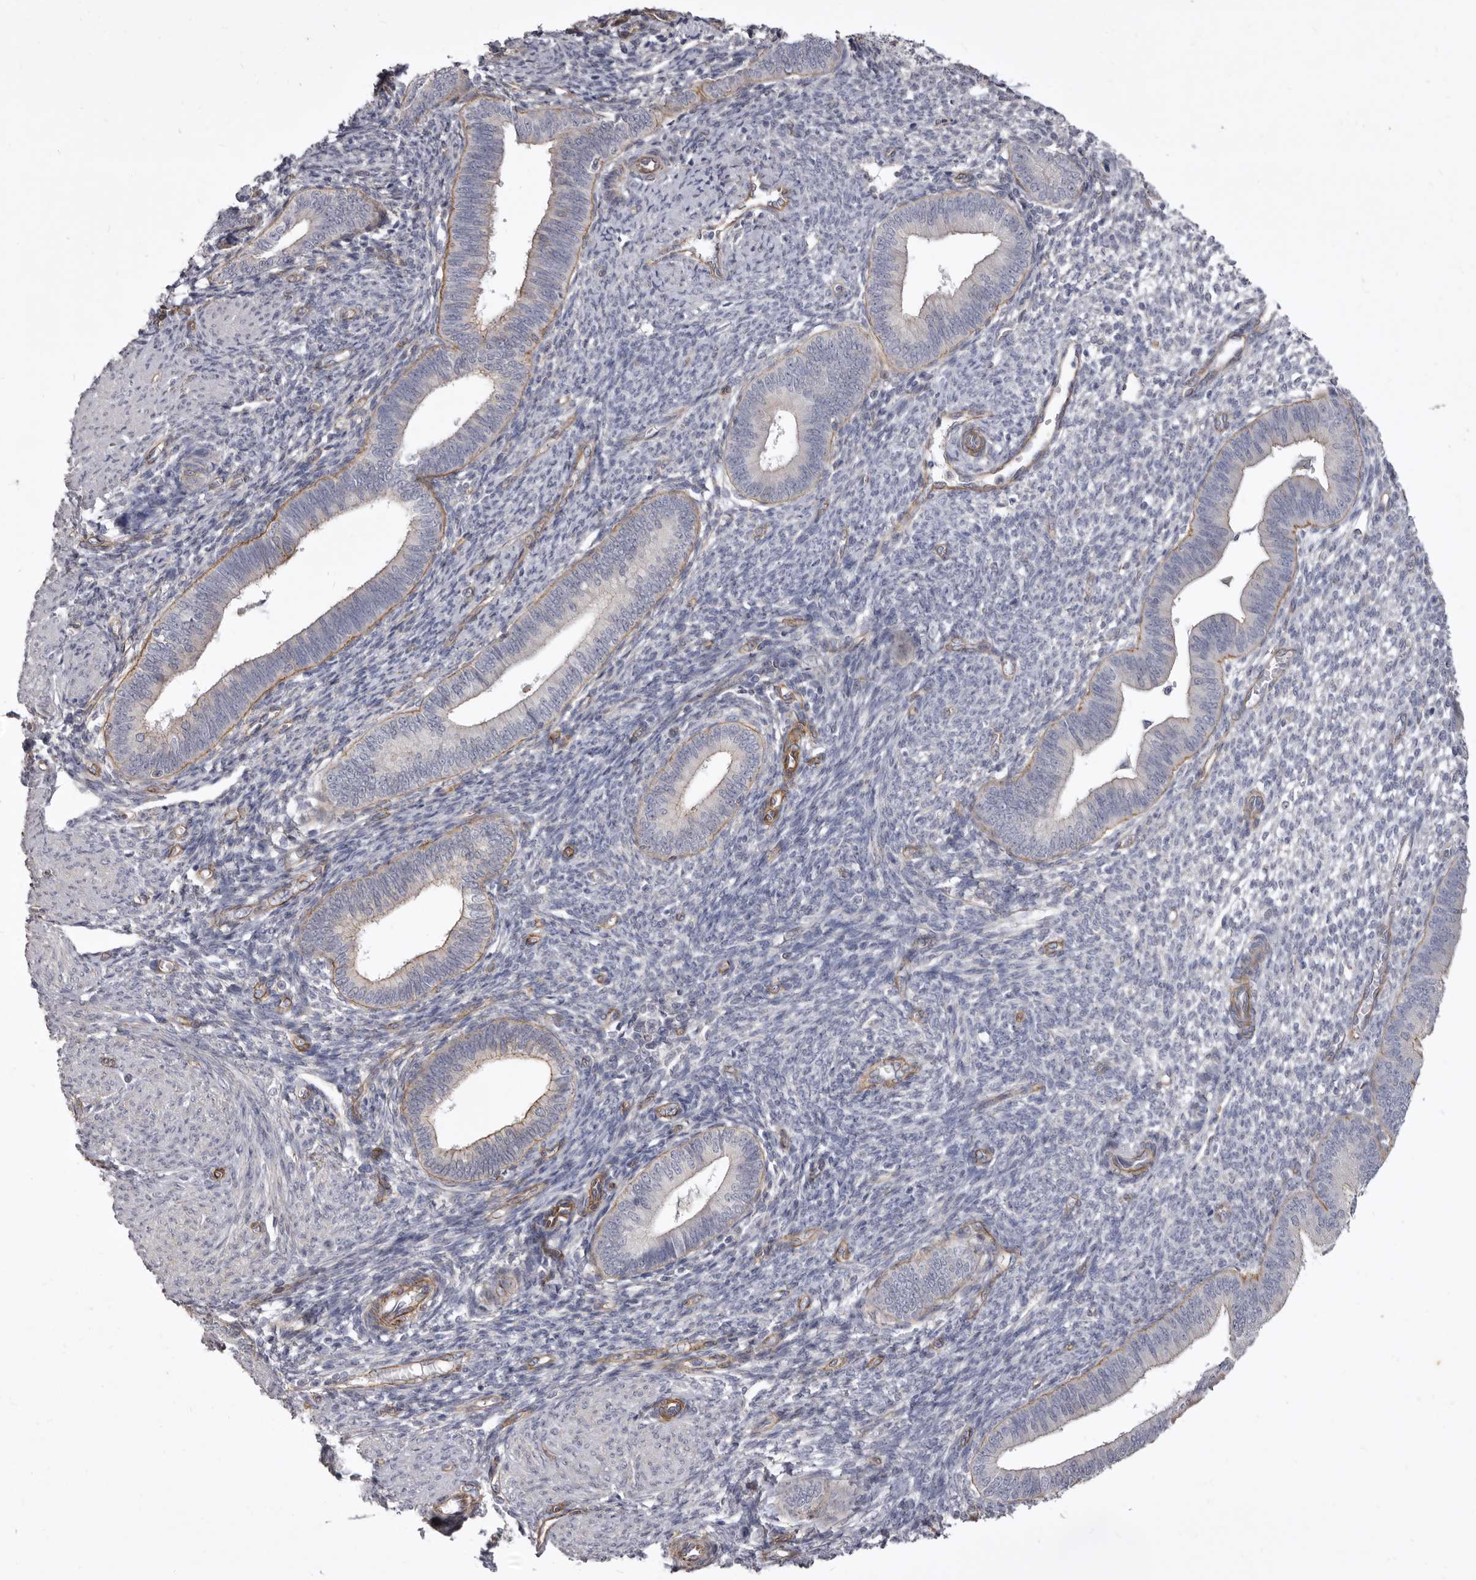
{"staining": {"intensity": "negative", "quantity": "none", "location": "none"}, "tissue": "endometrium", "cell_type": "Cells in endometrial stroma", "image_type": "normal", "snomed": [{"axis": "morphology", "description": "Normal tissue, NOS"}, {"axis": "topography", "description": "Endometrium"}], "caption": "The histopathology image shows no significant staining in cells in endometrial stroma of endometrium. (Immunohistochemistry, brightfield microscopy, high magnification).", "gene": "P2RX6", "patient": {"sex": "female", "age": 46}}